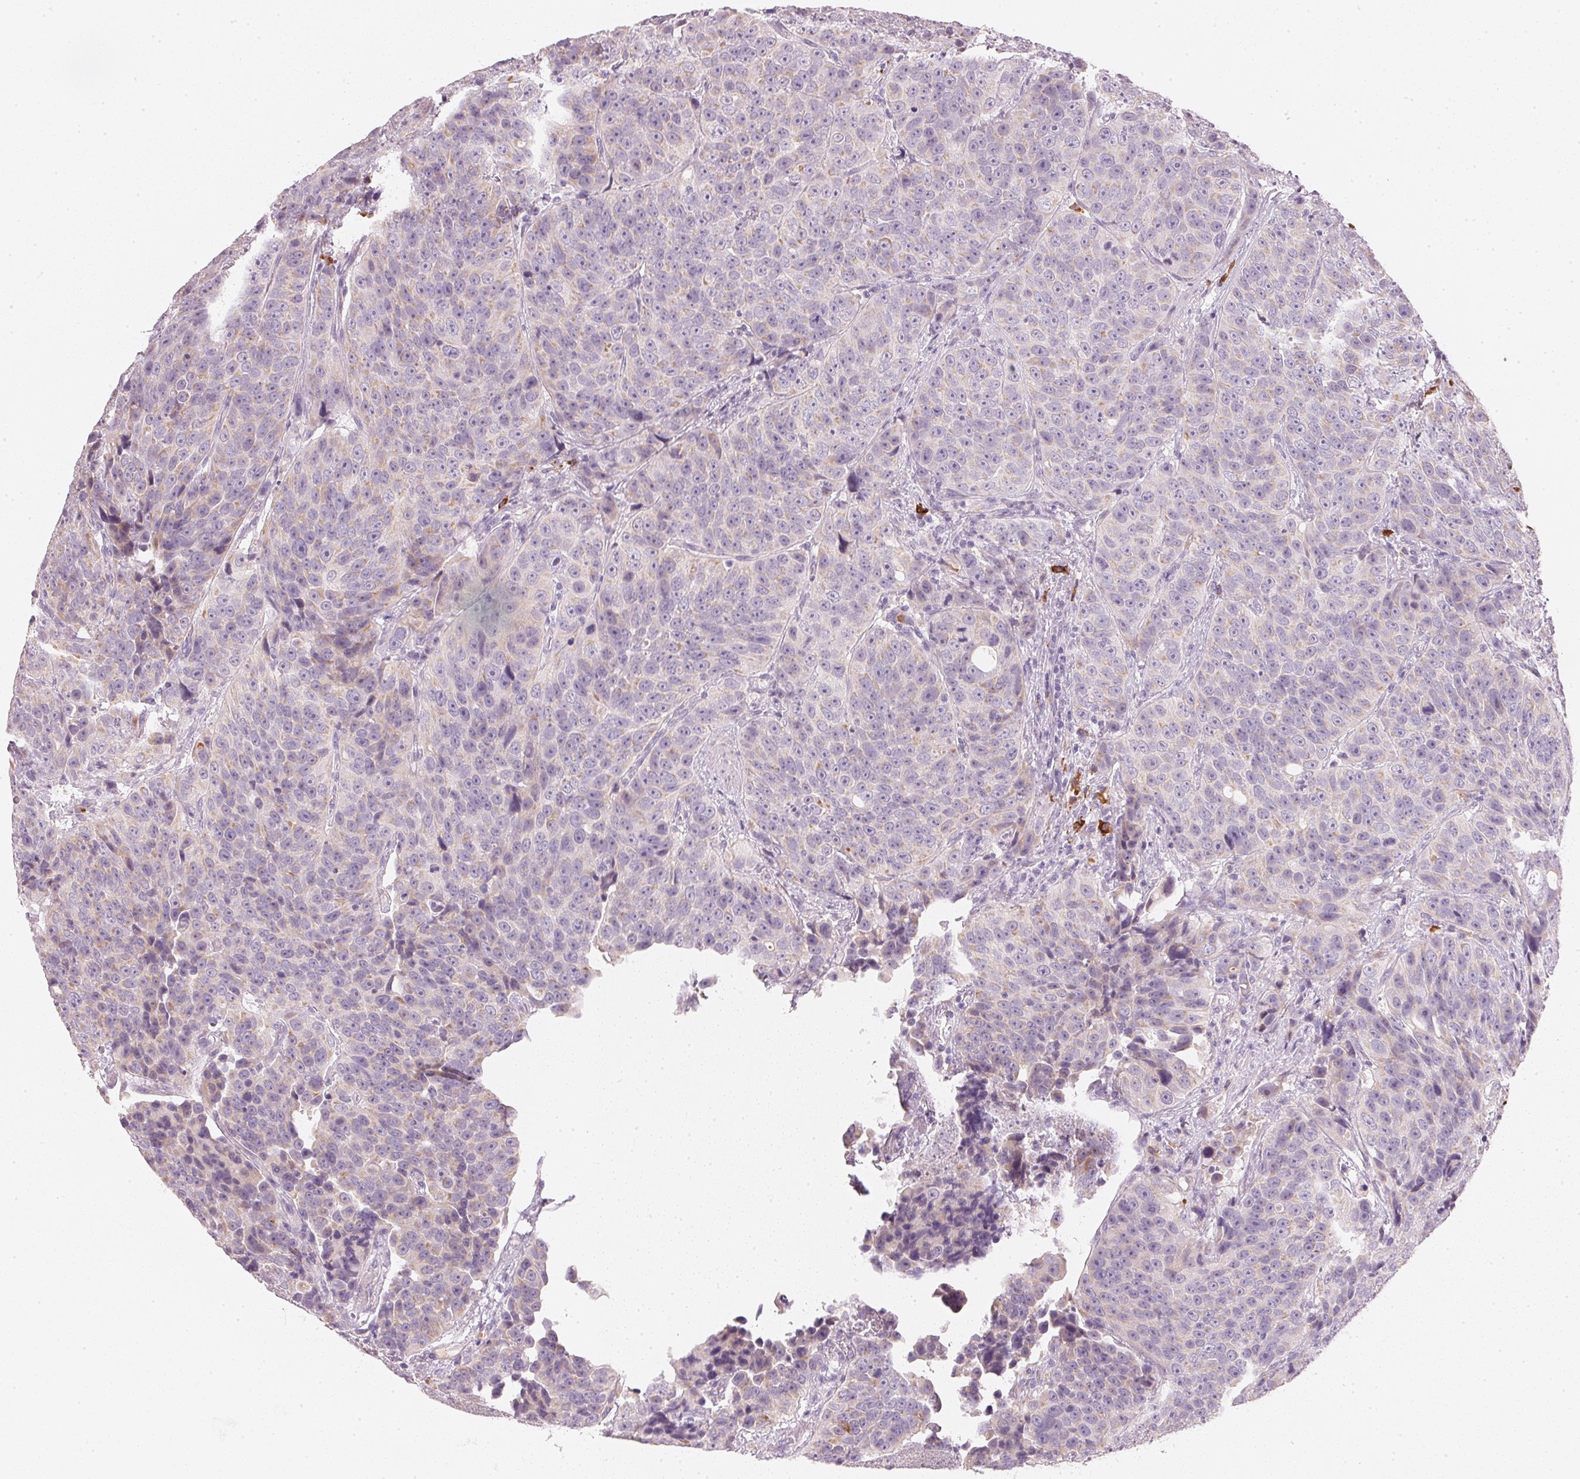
{"staining": {"intensity": "negative", "quantity": "none", "location": "none"}, "tissue": "urothelial cancer", "cell_type": "Tumor cells", "image_type": "cancer", "snomed": [{"axis": "morphology", "description": "Urothelial carcinoma, NOS"}, {"axis": "topography", "description": "Urinary bladder"}], "caption": "IHC image of neoplastic tissue: human transitional cell carcinoma stained with DAB demonstrates no significant protein positivity in tumor cells.", "gene": "RMDN2", "patient": {"sex": "male", "age": 52}}